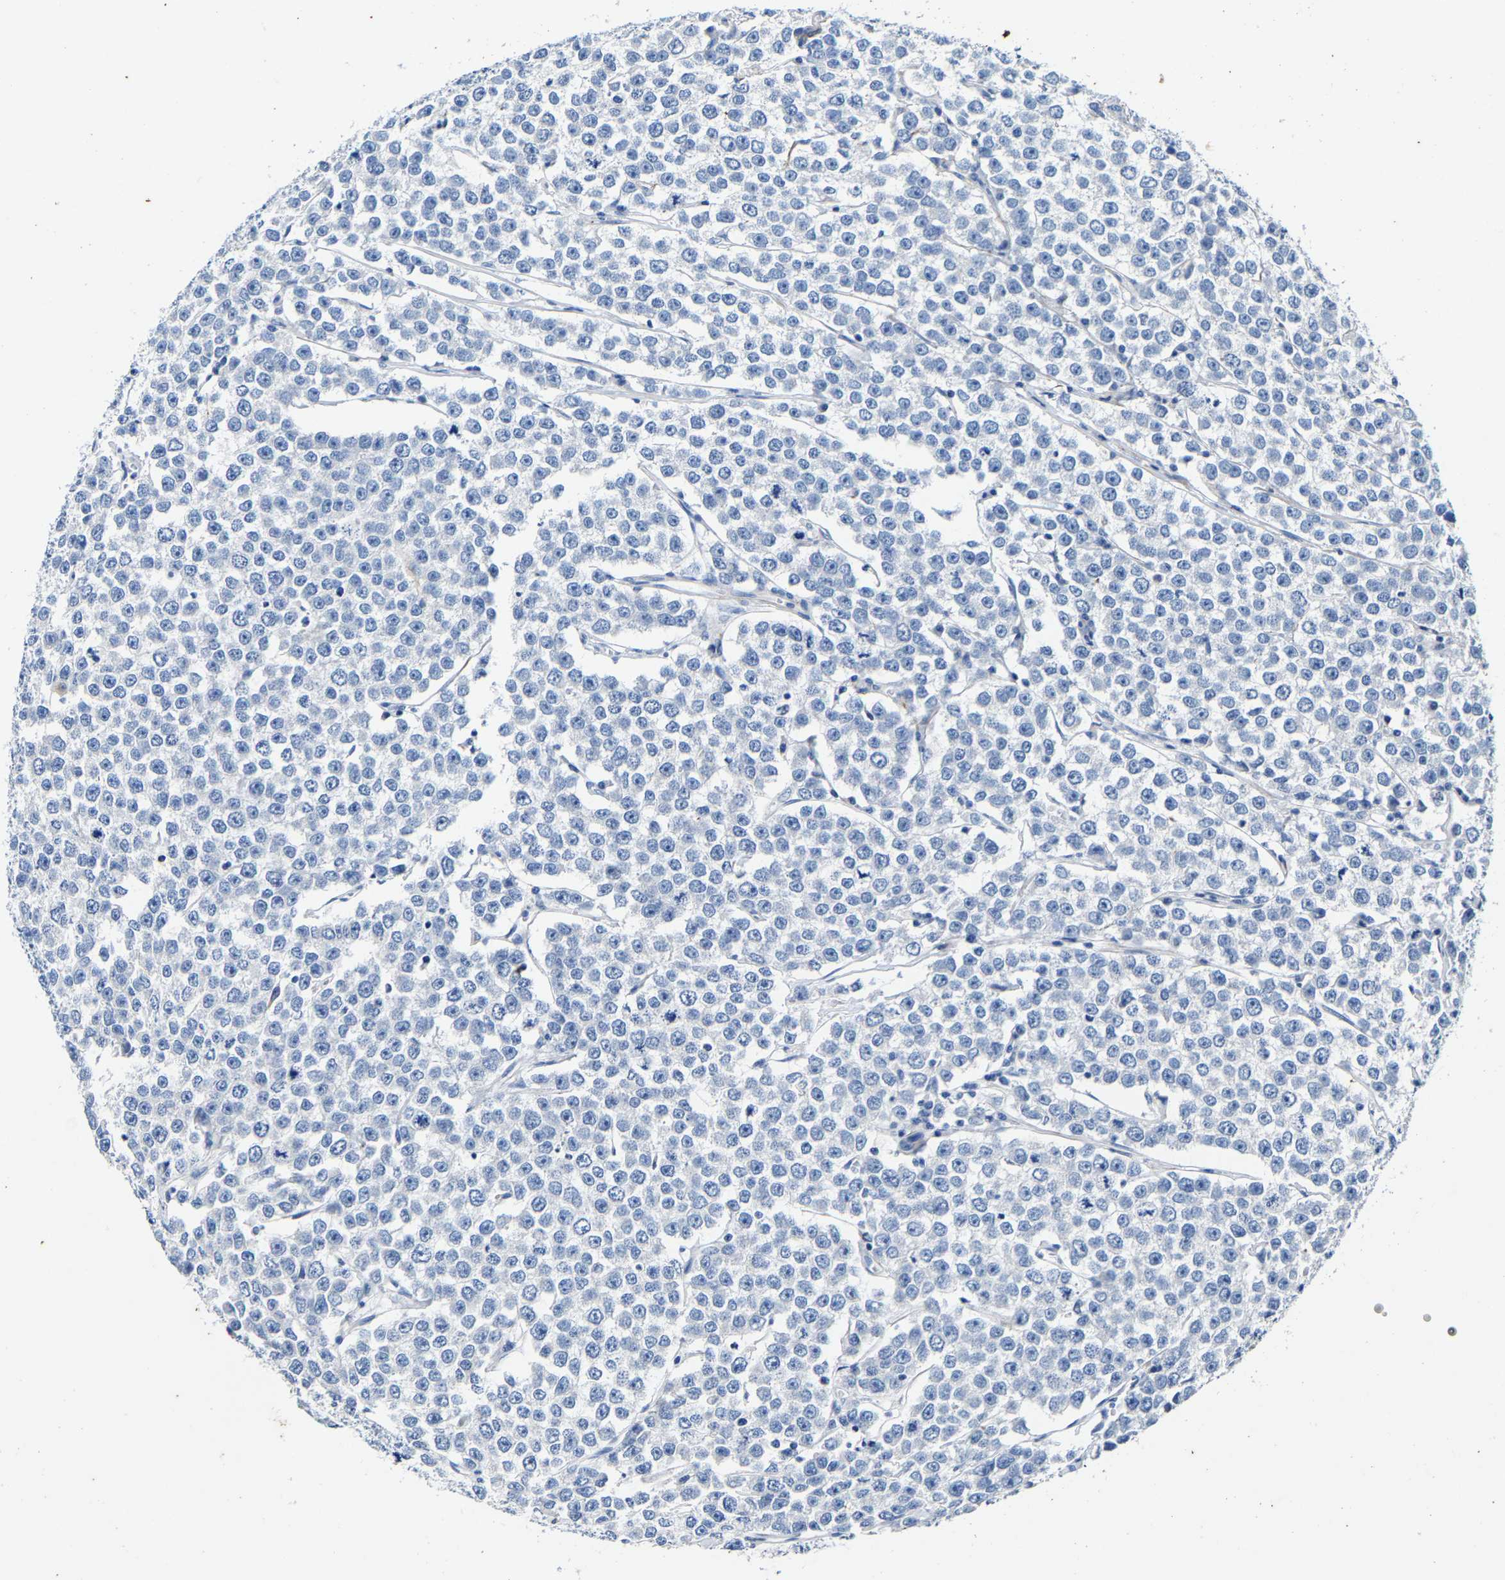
{"staining": {"intensity": "negative", "quantity": "none", "location": "none"}, "tissue": "testis cancer", "cell_type": "Tumor cells", "image_type": "cancer", "snomed": [{"axis": "morphology", "description": "Seminoma, NOS"}, {"axis": "morphology", "description": "Carcinoma, Embryonal, NOS"}, {"axis": "topography", "description": "Testis"}], "caption": "Immunohistochemical staining of human testis seminoma exhibits no significant positivity in tumor cells. (Brightfield microscopy of DAB immunohistochemistry (IHC) at high magnification).", "gene": "MMEL1", "patient": {"sex": "male", "age": 52}}